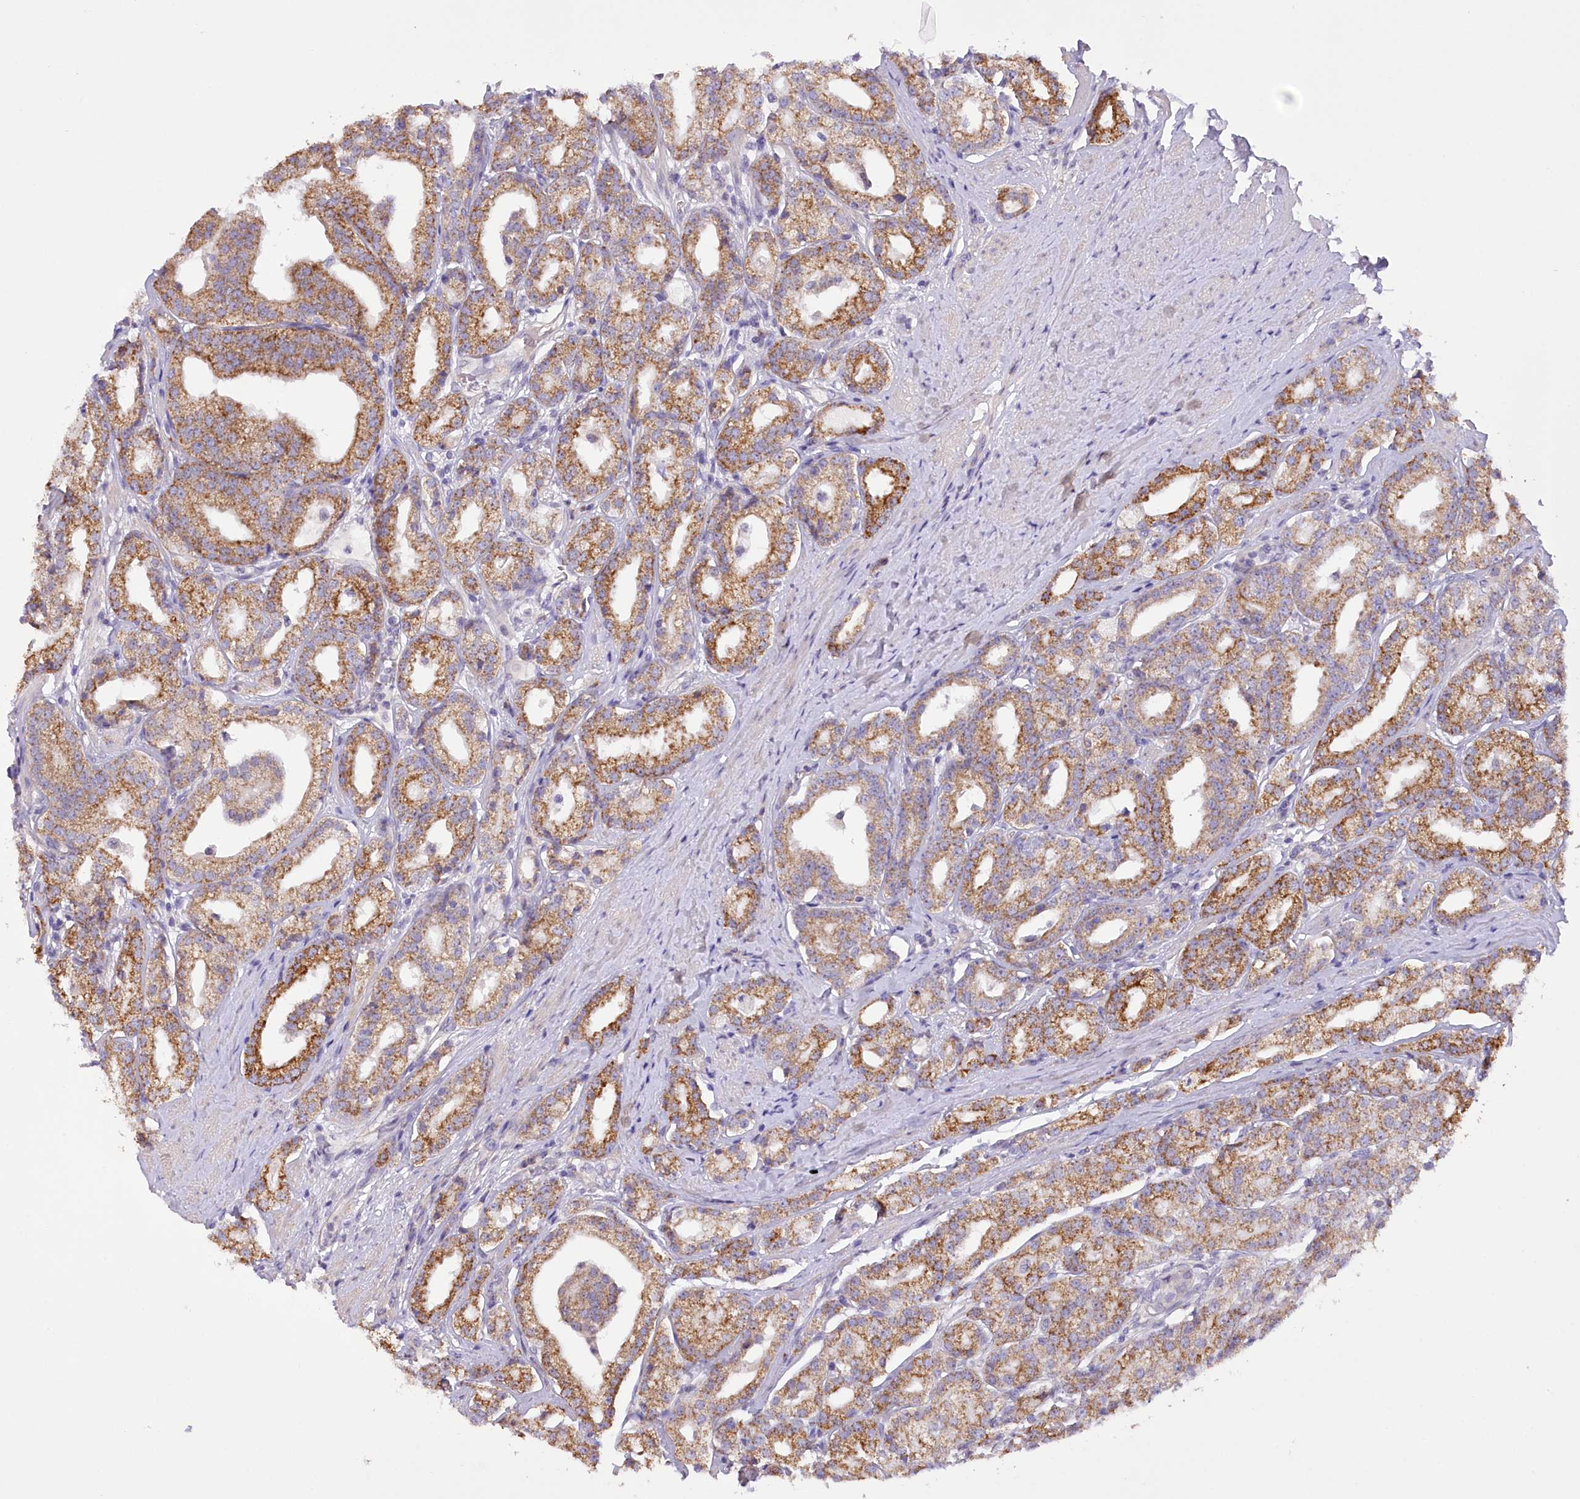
{"staining": {"intensity": "moderate", "quantity": "25%-75%", "location": "cytoplasmic/membranous"}, "tissue": "prostate cancer", "cell_type": "Tumor cells", "image_type": "cancer", "snomed": [{"axis": "morphology", "description": "Adenocarcinoma, High grade"}, {"axis": "topography", "description": "Prostate"}], "caption": "There is medium levels of moderate cytoplasmic/membranous expression in tumor cells of high-grade adenocarcinoma (prostate), as demonstrated by immunohistochemical staining (brown color).", "gene": "DCUN1D1", "patient": {"sex": "male", "age": 69}}